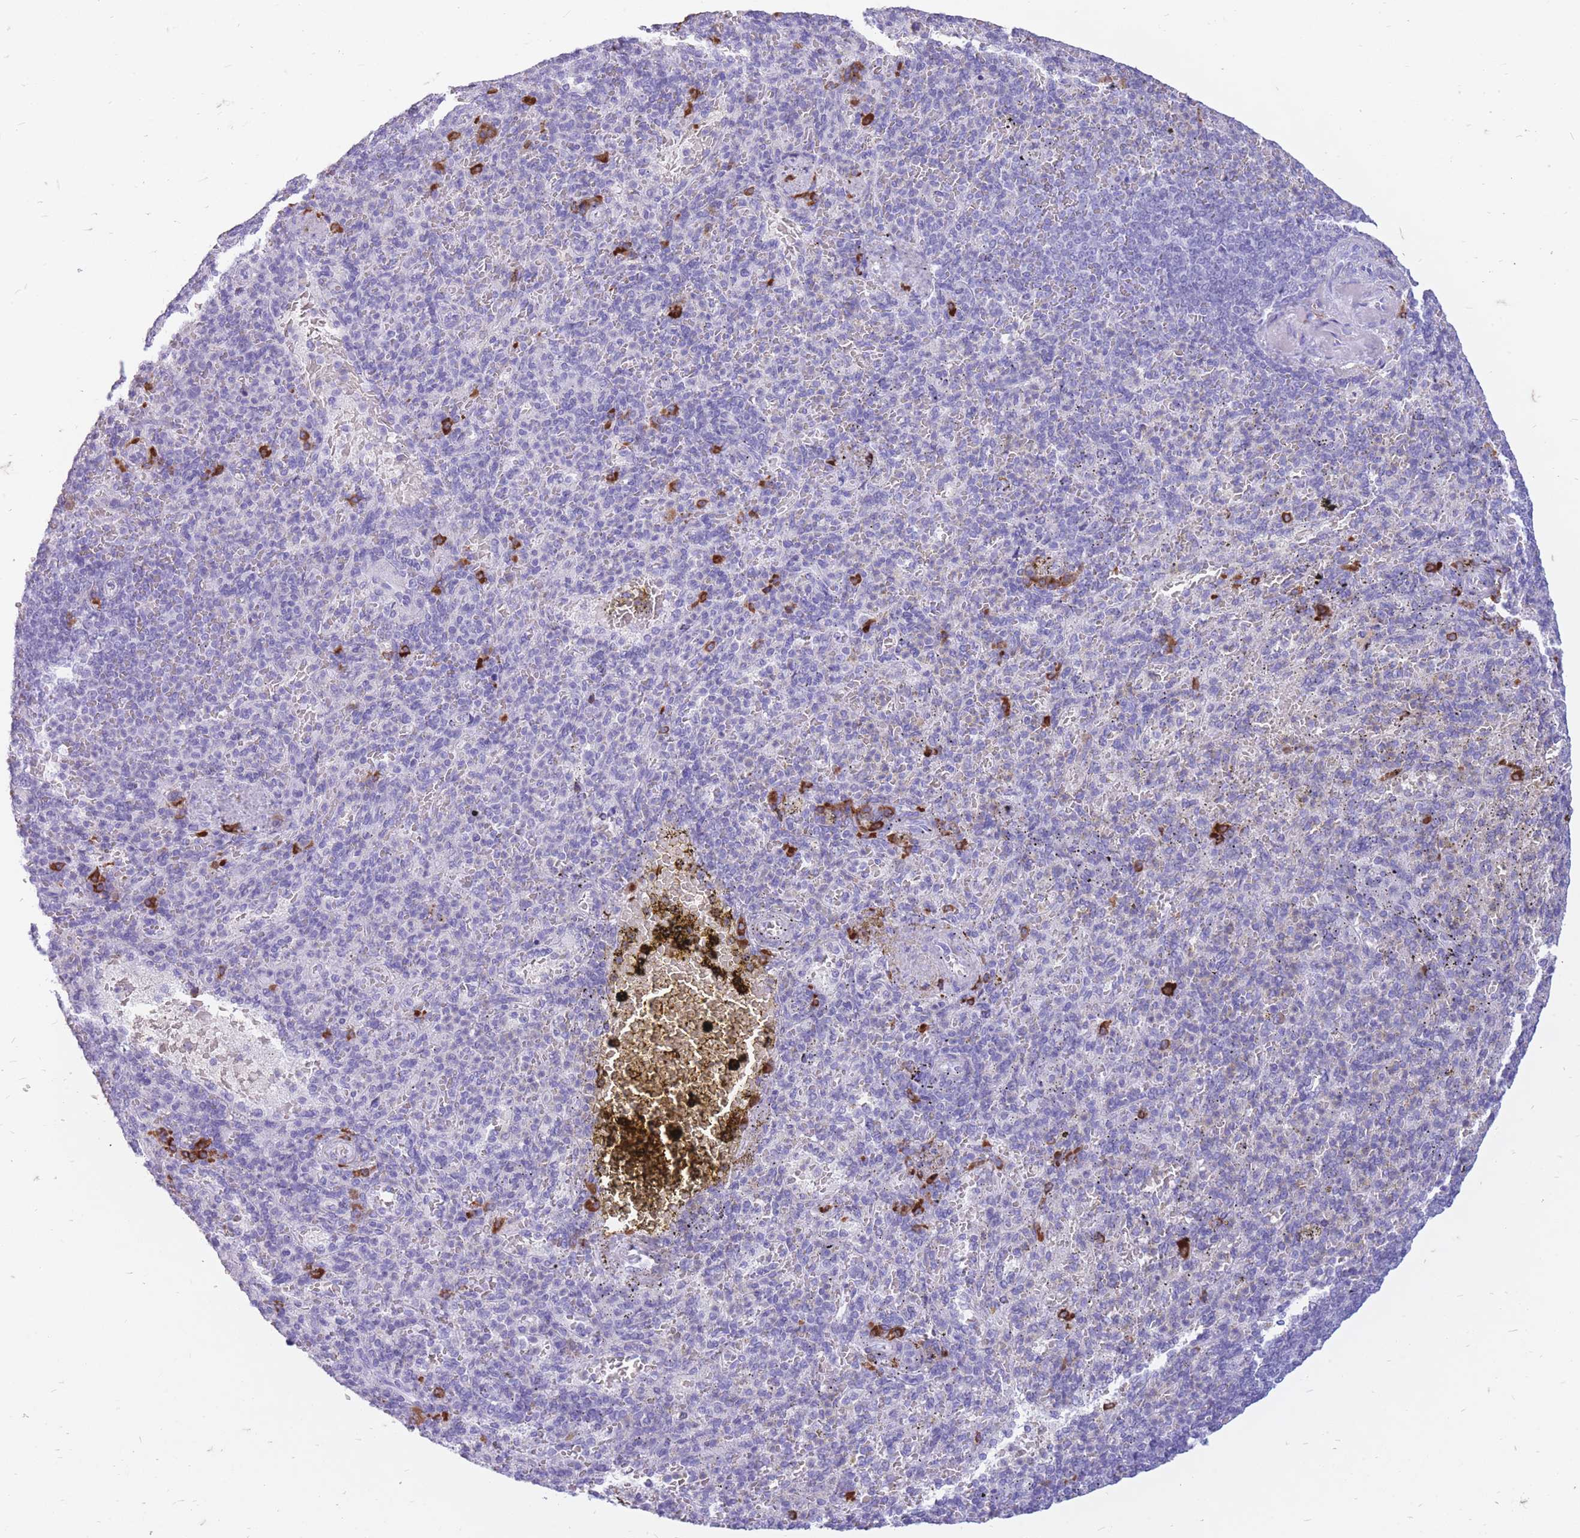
{"staining": {"intensity": "strong", "quantity": "<25%", "location": "cytoplasmic/membranous"}, "tissue": "spleen", "cell_type": "Cells in red pulp", "image_type": "normal", "snomed": [{"axis": "morphology", "description": "Normal tissue, NOS"}, {"axis": "topography", "description": "Spleen"}], "caption": "Immunohistochemistry micrograph of normal spleen stained for a protein (brown), which shows medium levels of strong cytoplasmic/membranous expression in about <25% of cells in red pulp.", "gene": "ZFP37", "patient": {"sex": "female", "age": 74}}